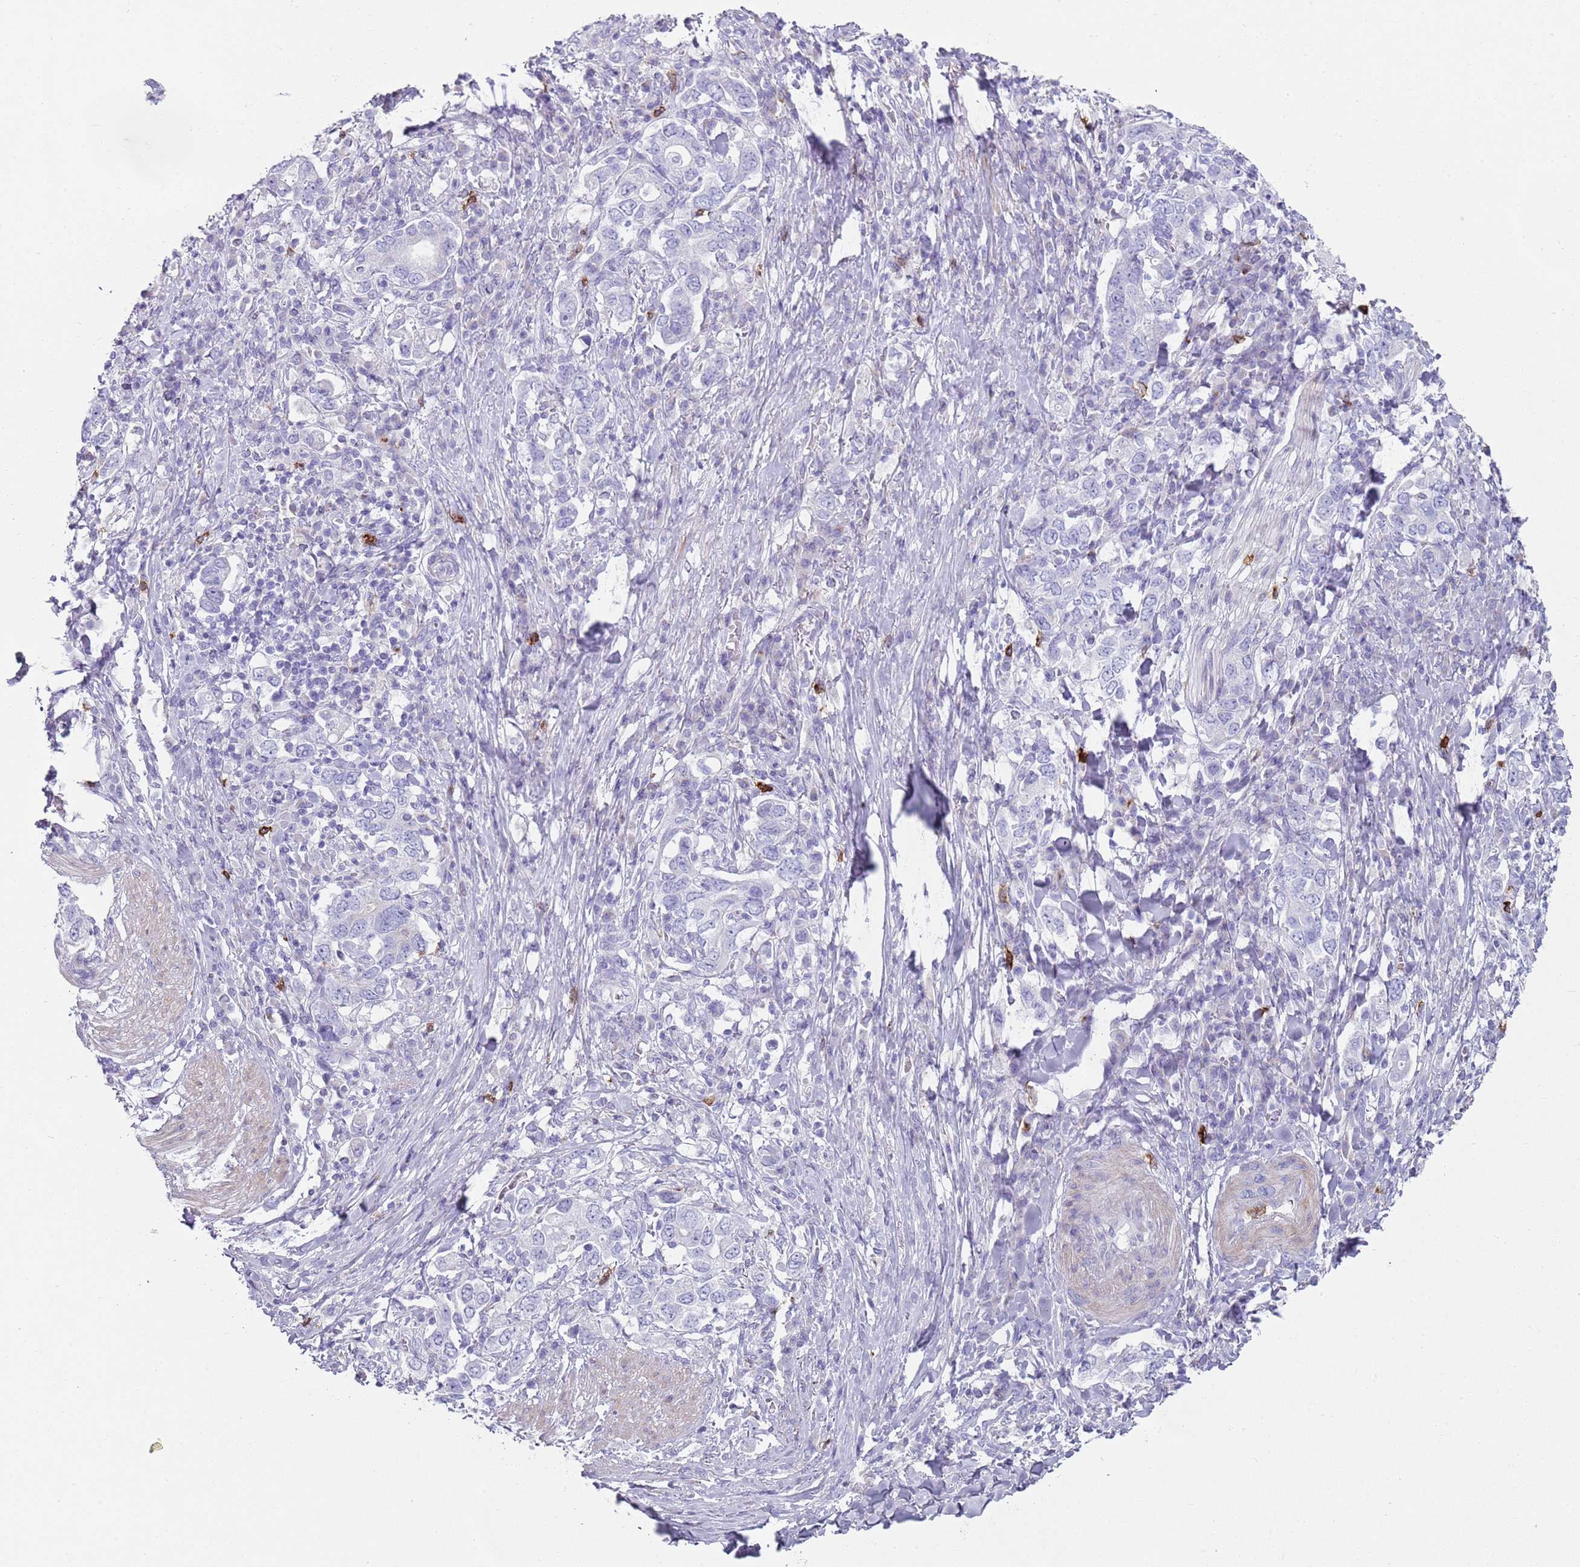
{"staining": {"intensity": "negative", "quantity": "none", "location": "none"}, "tissue": "stomach cancer", "cell_type": "Tumor cells", "image_type": "cancer", "snomed": [{"axis": "morphology", "description": "Adenocarcinoma, NOS"}, {"axis": "topography", "description": "Stomach, upper"}, {"axis": "topography", "description": "Stomach"}], "caption": "Photomicrograph shows no significant protein positivity in tumor cells of adenocarcinoma (stomach). (DAB (3,3'-diaminobenzidine) immunohistochemistry (IHC), high magnification).", "gene": "CD177", "patient": {"sex": "male", "age": 62}}